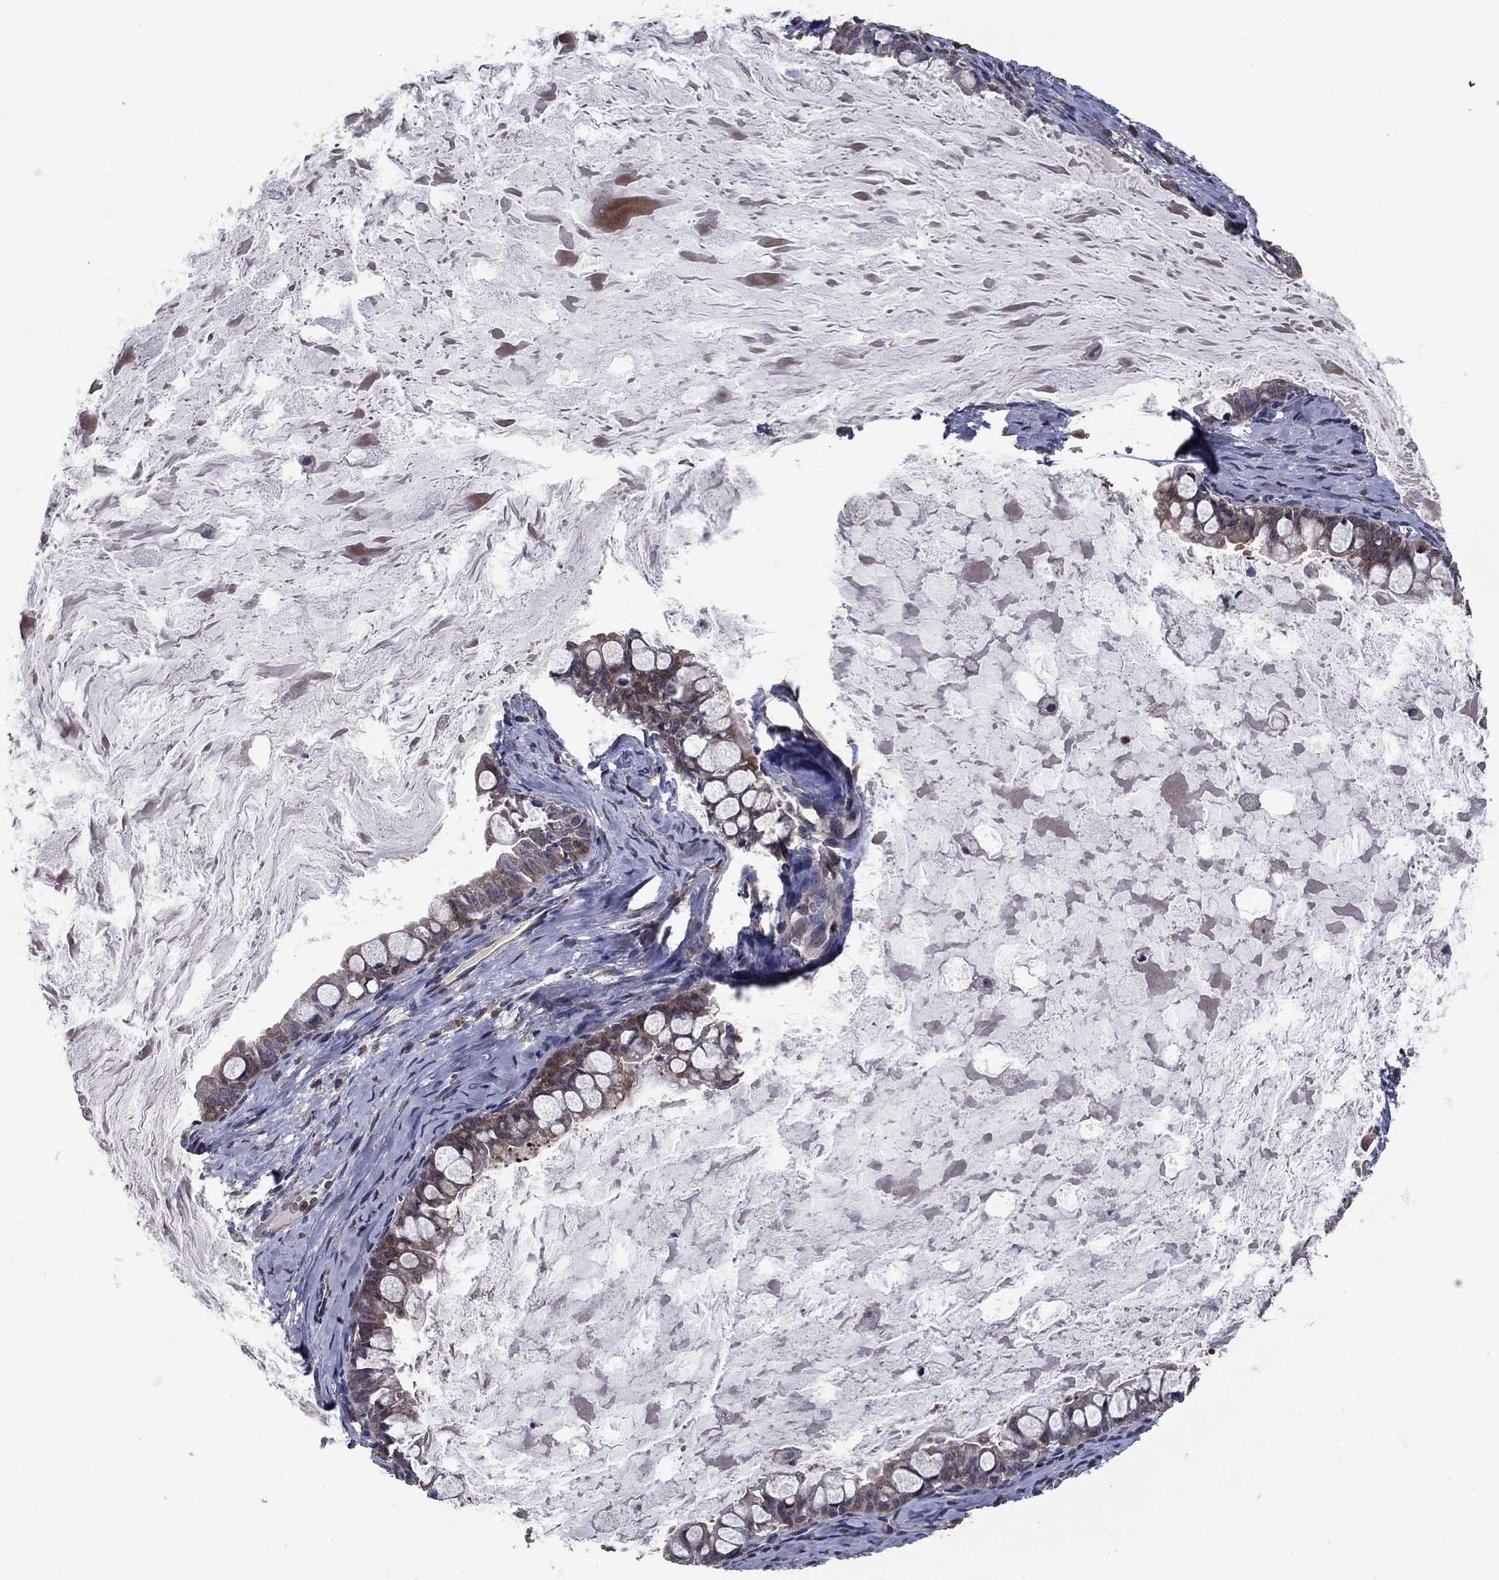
{"staining": {"intensity": "weak", "quantity": "25%-75%", "location": "cytoplasmic/membranous"}, "tissue": "ovarian cancer", "cell_type": "Tumor cells", "image_type": "cancer", "snomed": [{"axis": "morphology", "description": "Cystadenocarcinoma, mucinous, NOS"}, {"axis": "topography", "description": "Ovary"}], "caption": "Human ovarian cancer stained with a brown dye reveals weak cytoplasmic/membranous positive positivity in approximately 25%-75% of tumor cells.", "gene": "DVL1", "patient": {"sex": "female", "age": 63}}